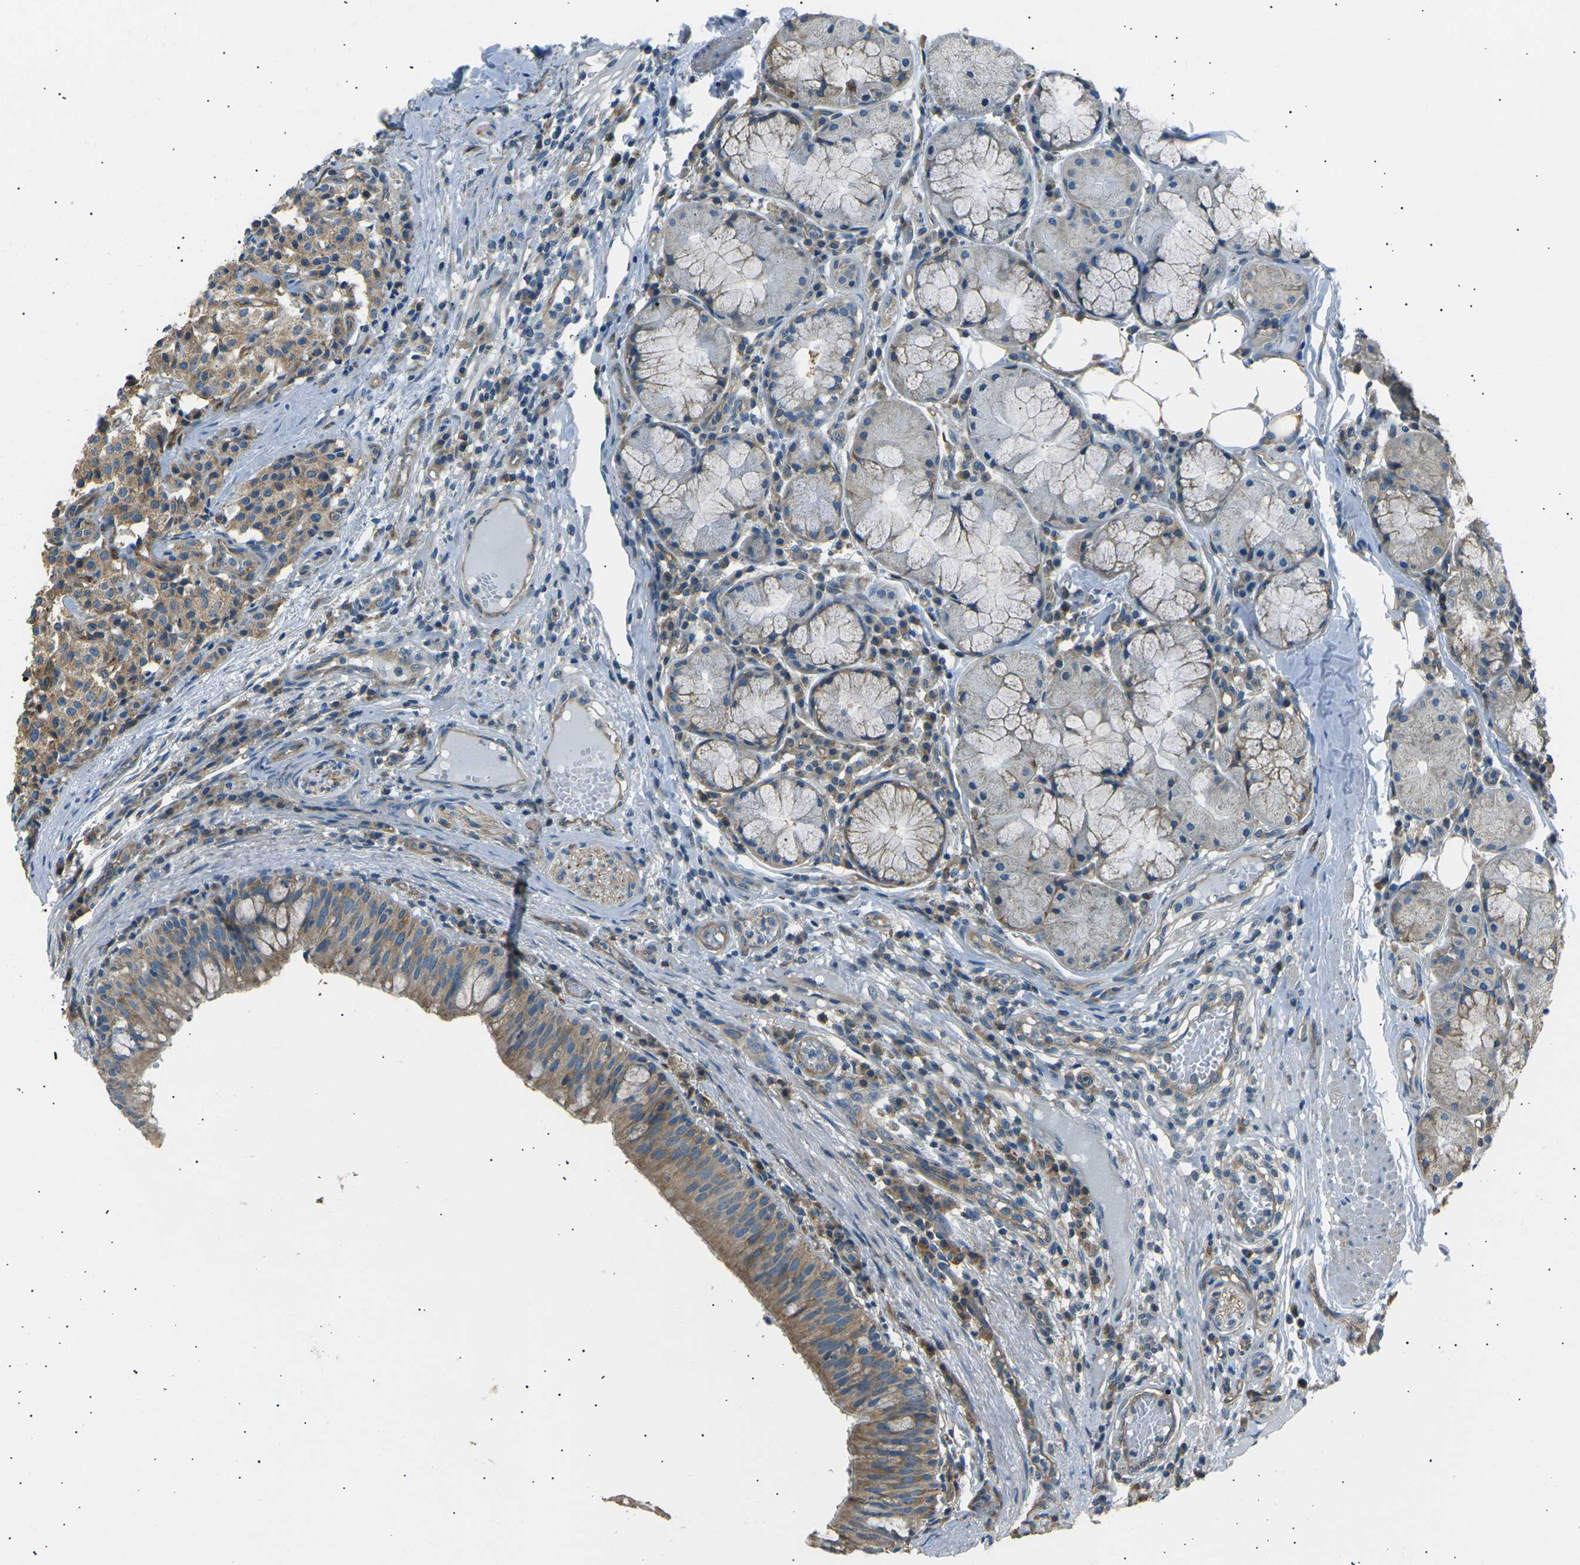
{"staining": {"intensity": "moderate", "quantity": ">75%", "location": "cytoplasmic/membranous"}, "tissue": "carcinoid", "cell_type": "Tumor cells", "image_type": "cancer", "snomed": [{"axis": "morphology", "description": "Carcinoid, malignant, NOS"}, {"axis": "topography", "description": "Lung"}], "caption": "Human malignant carcinoid stained with a brown dye demonstrates moderate cytoplasmic/membranous positive expression in approximately >75% of tumor cells.", "gene": "SLK", "patient": {"sex": "male", "age": 30}}